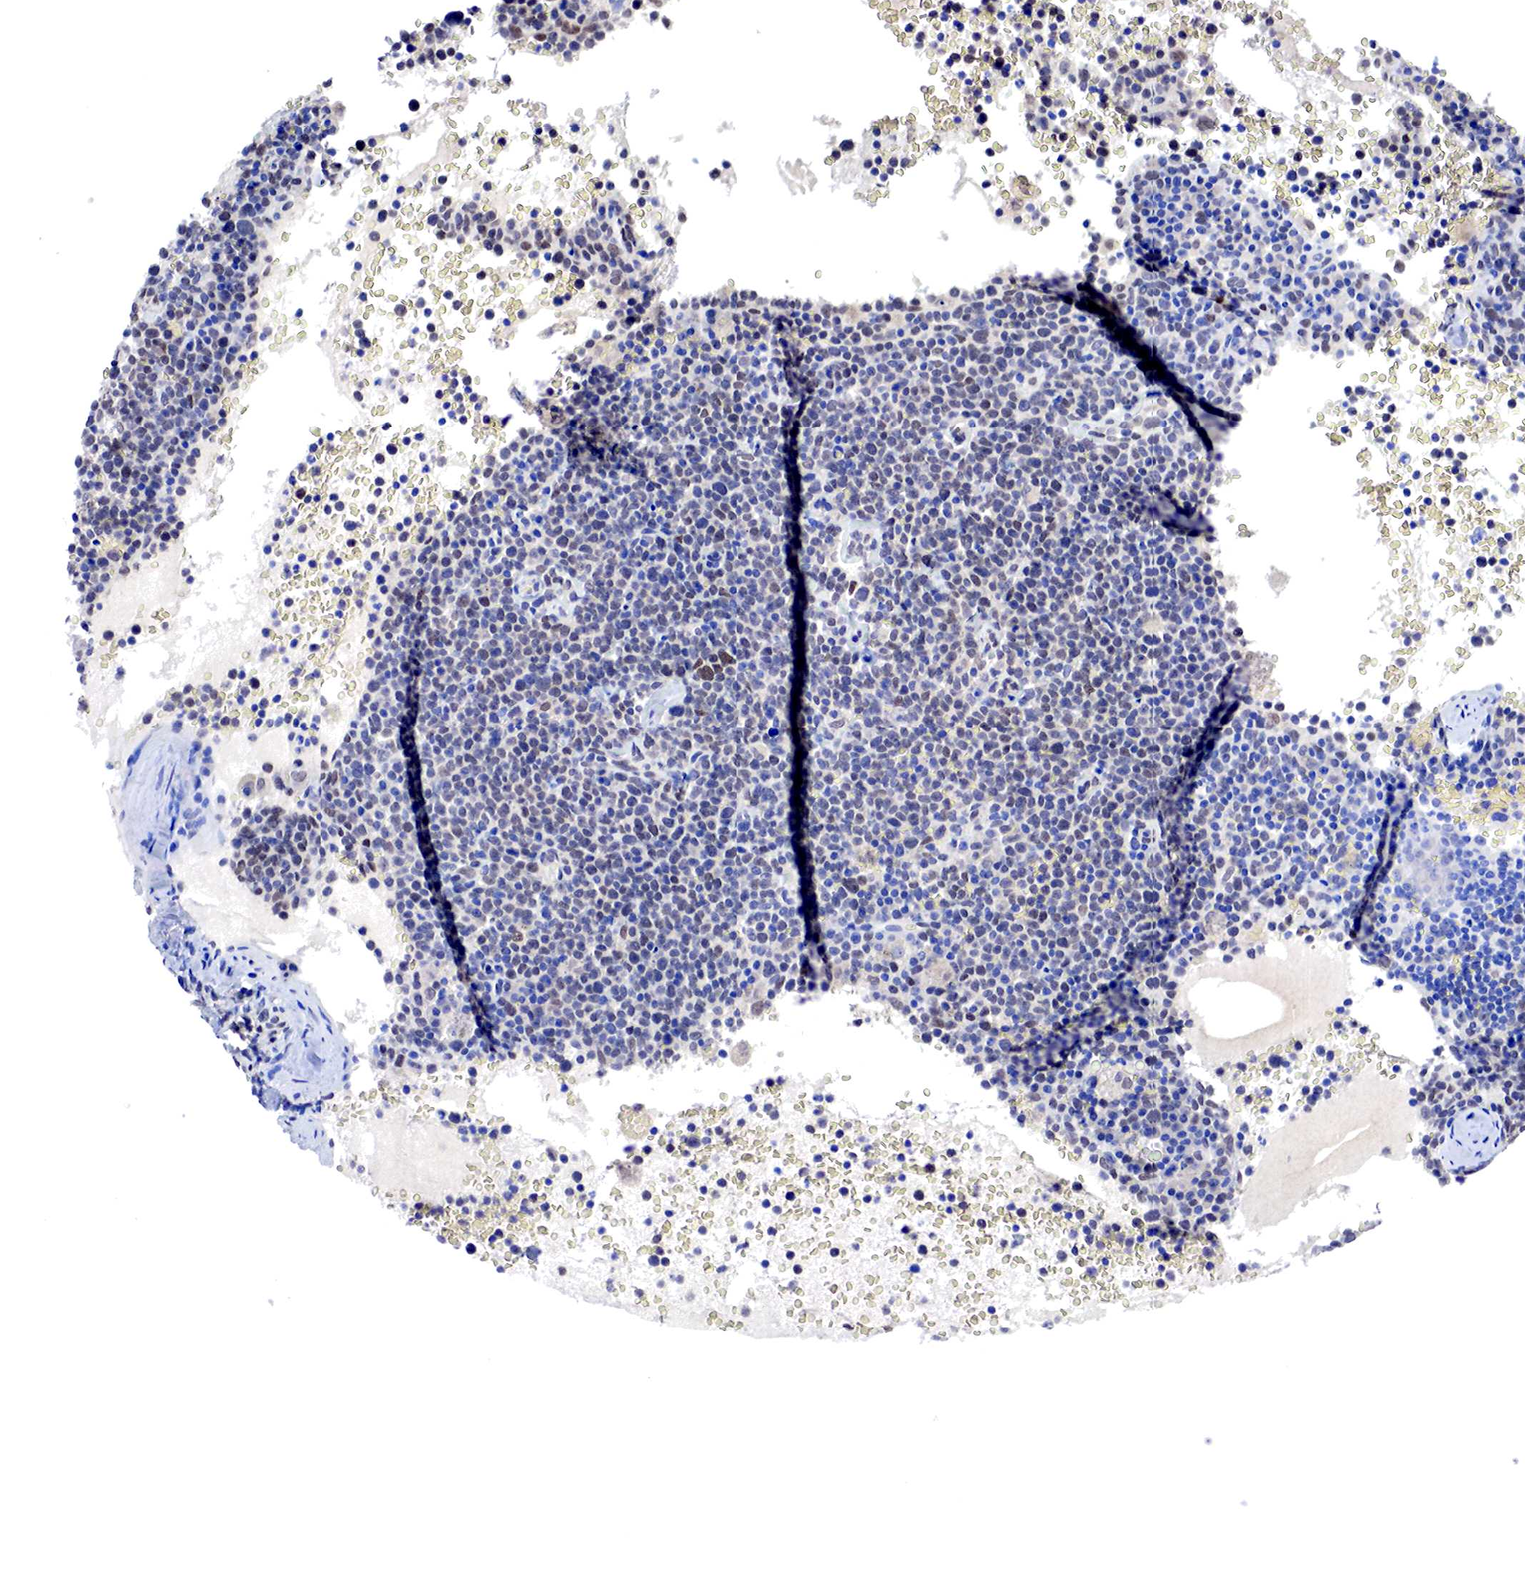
{"staining": {"intensity": "negative", "quantity": "none", "location": "none"}, "tissue": "lymphoma", "cell_type": "Tumor cells", "image_type": "cancer", "snomed": [{"axis": "morphology", "description": "Malignant lymphoma, non-Hodgkin's type, High grade"}, {"axis": "topography", "description": "Lymph node"}], "caption": "Immunohistochemistry (IHC) photomicrograph of human lymphoma stained for a protein (brown), which displays no expression in tumor cells.", "gene": "PABIR2", "patient": {"sex": "female", "age": 76}}